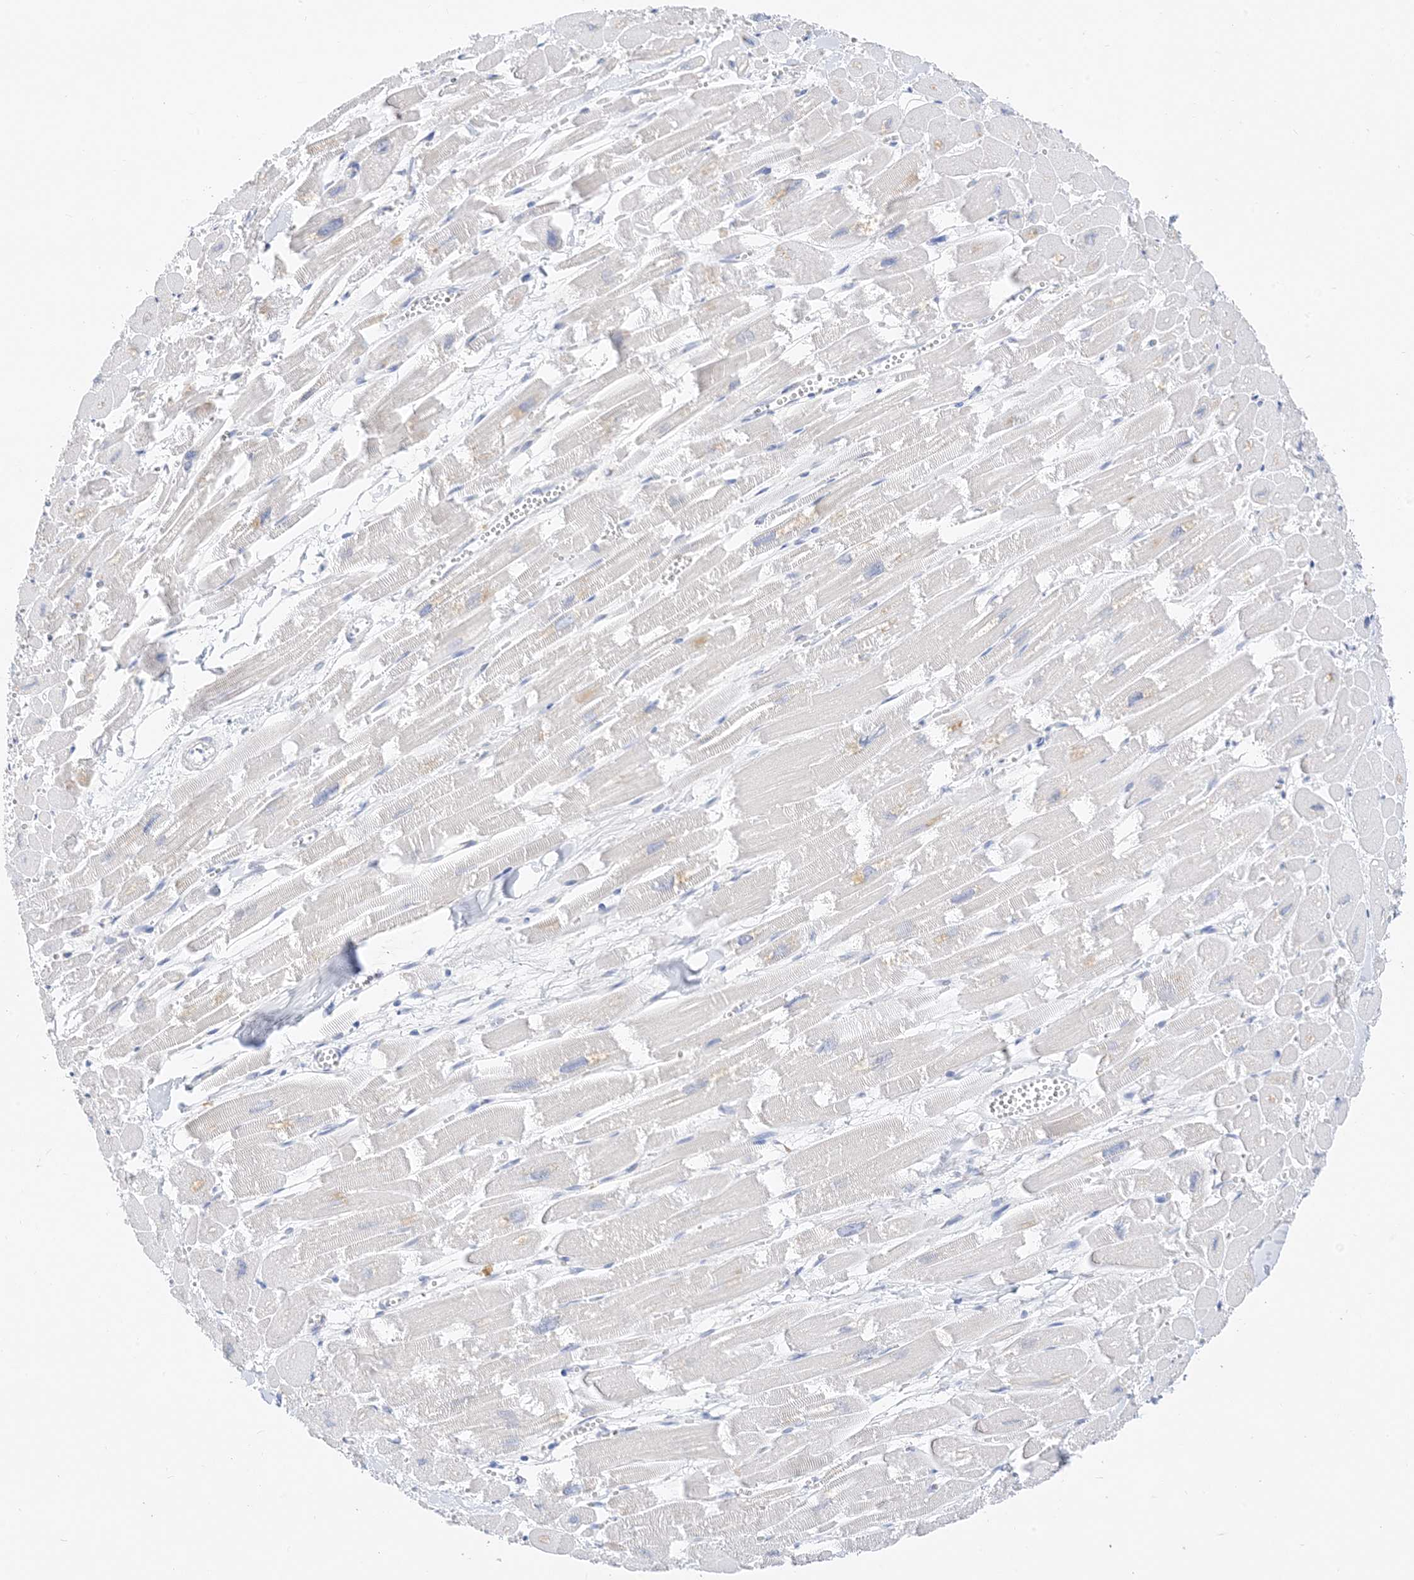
{"staining": {"intensity": "negative", "quantity": "none", "location": "none"}, "tissue": "heart muscle", "cell_type": "Cardiomyocytes", "image_type": "normal", "snomed": [{"axis": "morphology", "description": "Normal tissue, NOS"}, {"axis": "topography", "description": "Heart"}], "caption": "This is an IHC micrograph of benign heart muscle. There is no positivity in cardiomyocytes.", "gene": "MUC17", "patient": {"sex": "male", "age": 54}}